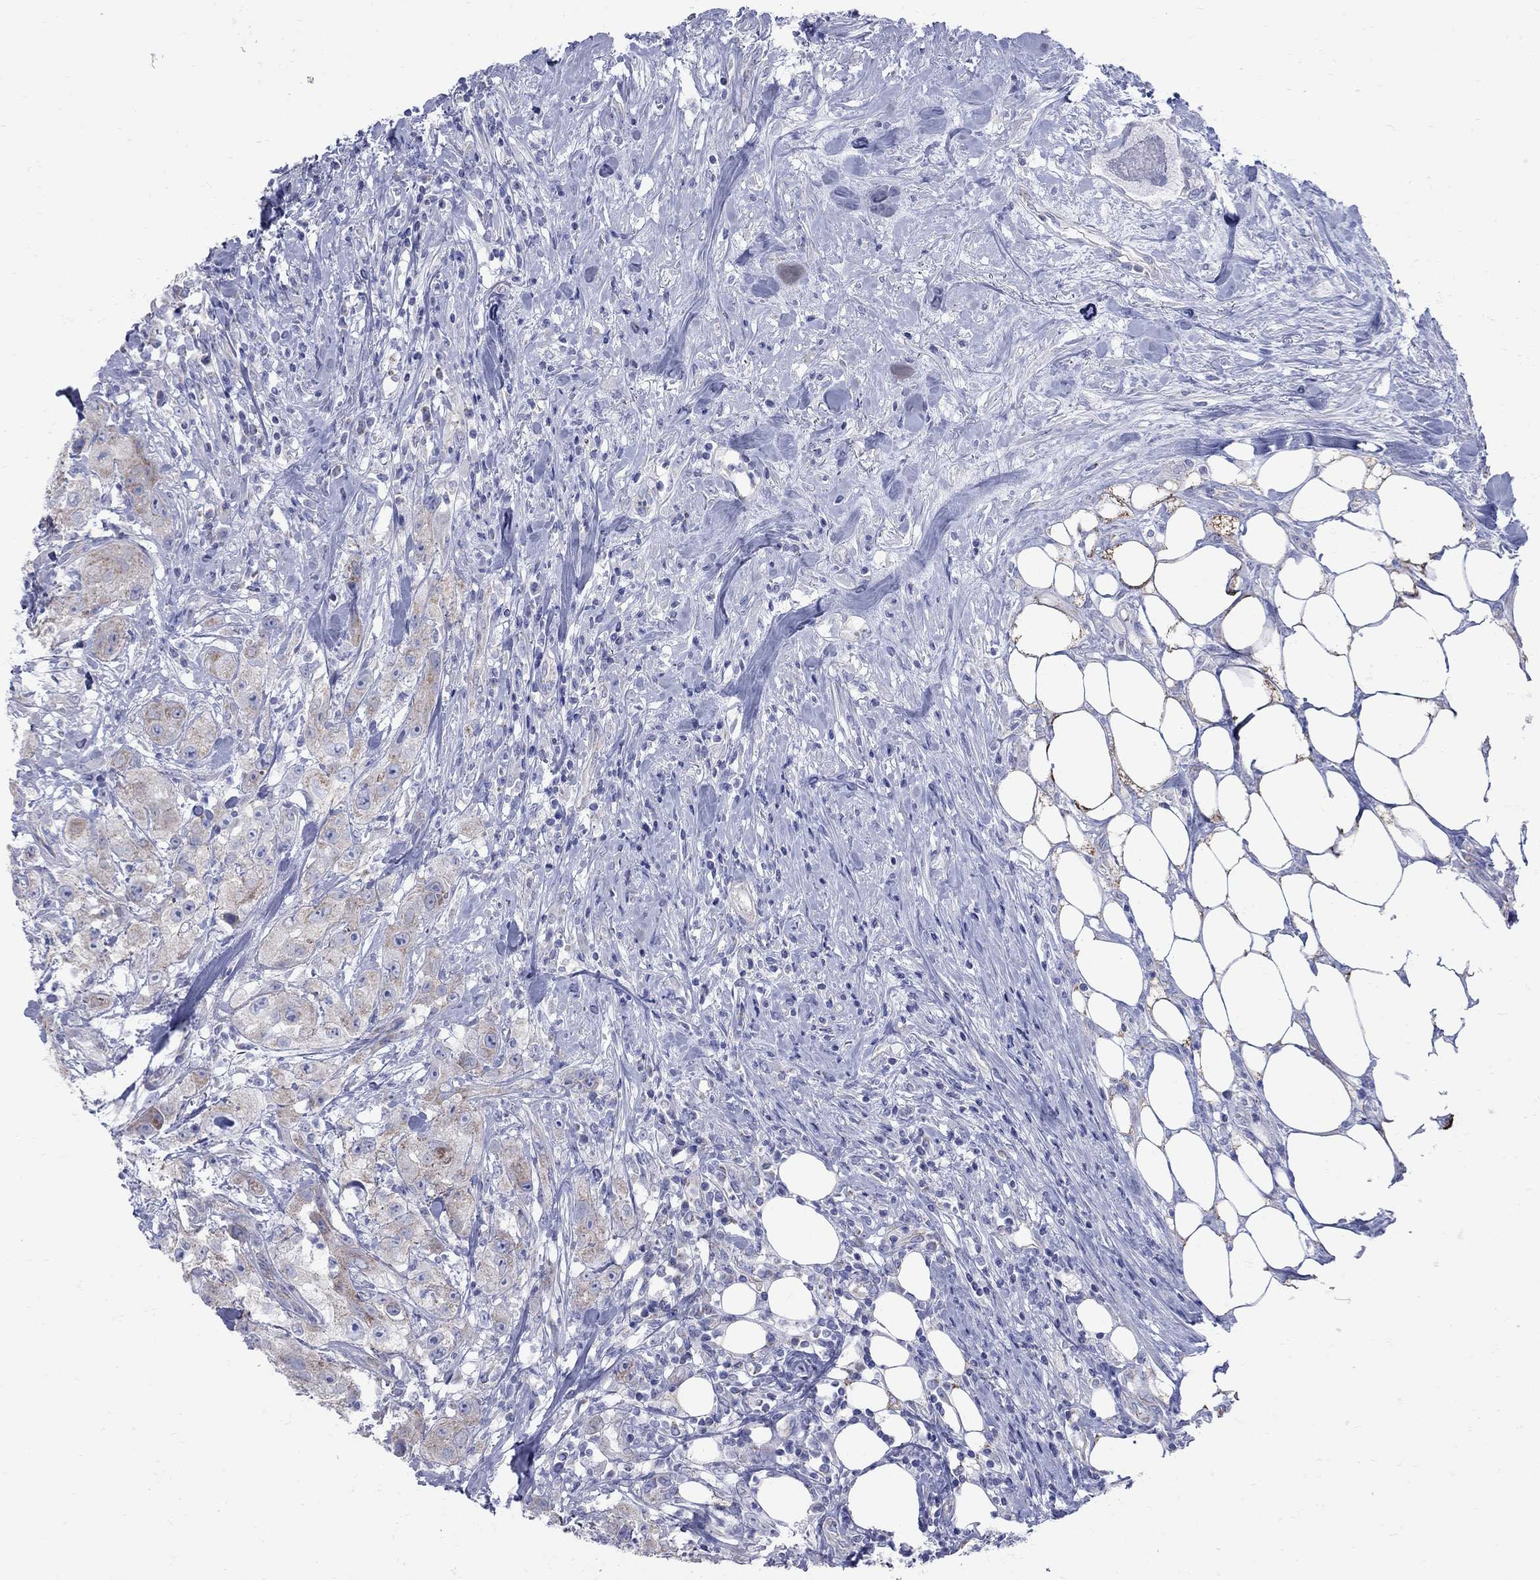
{"staining": {"intensity": "moderate", "quantity": "25%-75%", "location": "cytoplasmic/membranous"}, "tissue": "urothelial cancer", "cell_type": "Tumor cells", "image_type": "cancer", "snomed": [{"axis": "morphology", "description": "Urothelial carcinoma, High grade"}, {"axis": "topography", "description": "Urinary bladder"}], "caption": "Urothelial cancer tissue reveals moderate cytoplasmic/membranous expression in approximately 25%-75% of tumor cells, visualized by immunohistochemistry.", "gene": "PDZD3", "patient": {"sex": "male", "age": 79}}